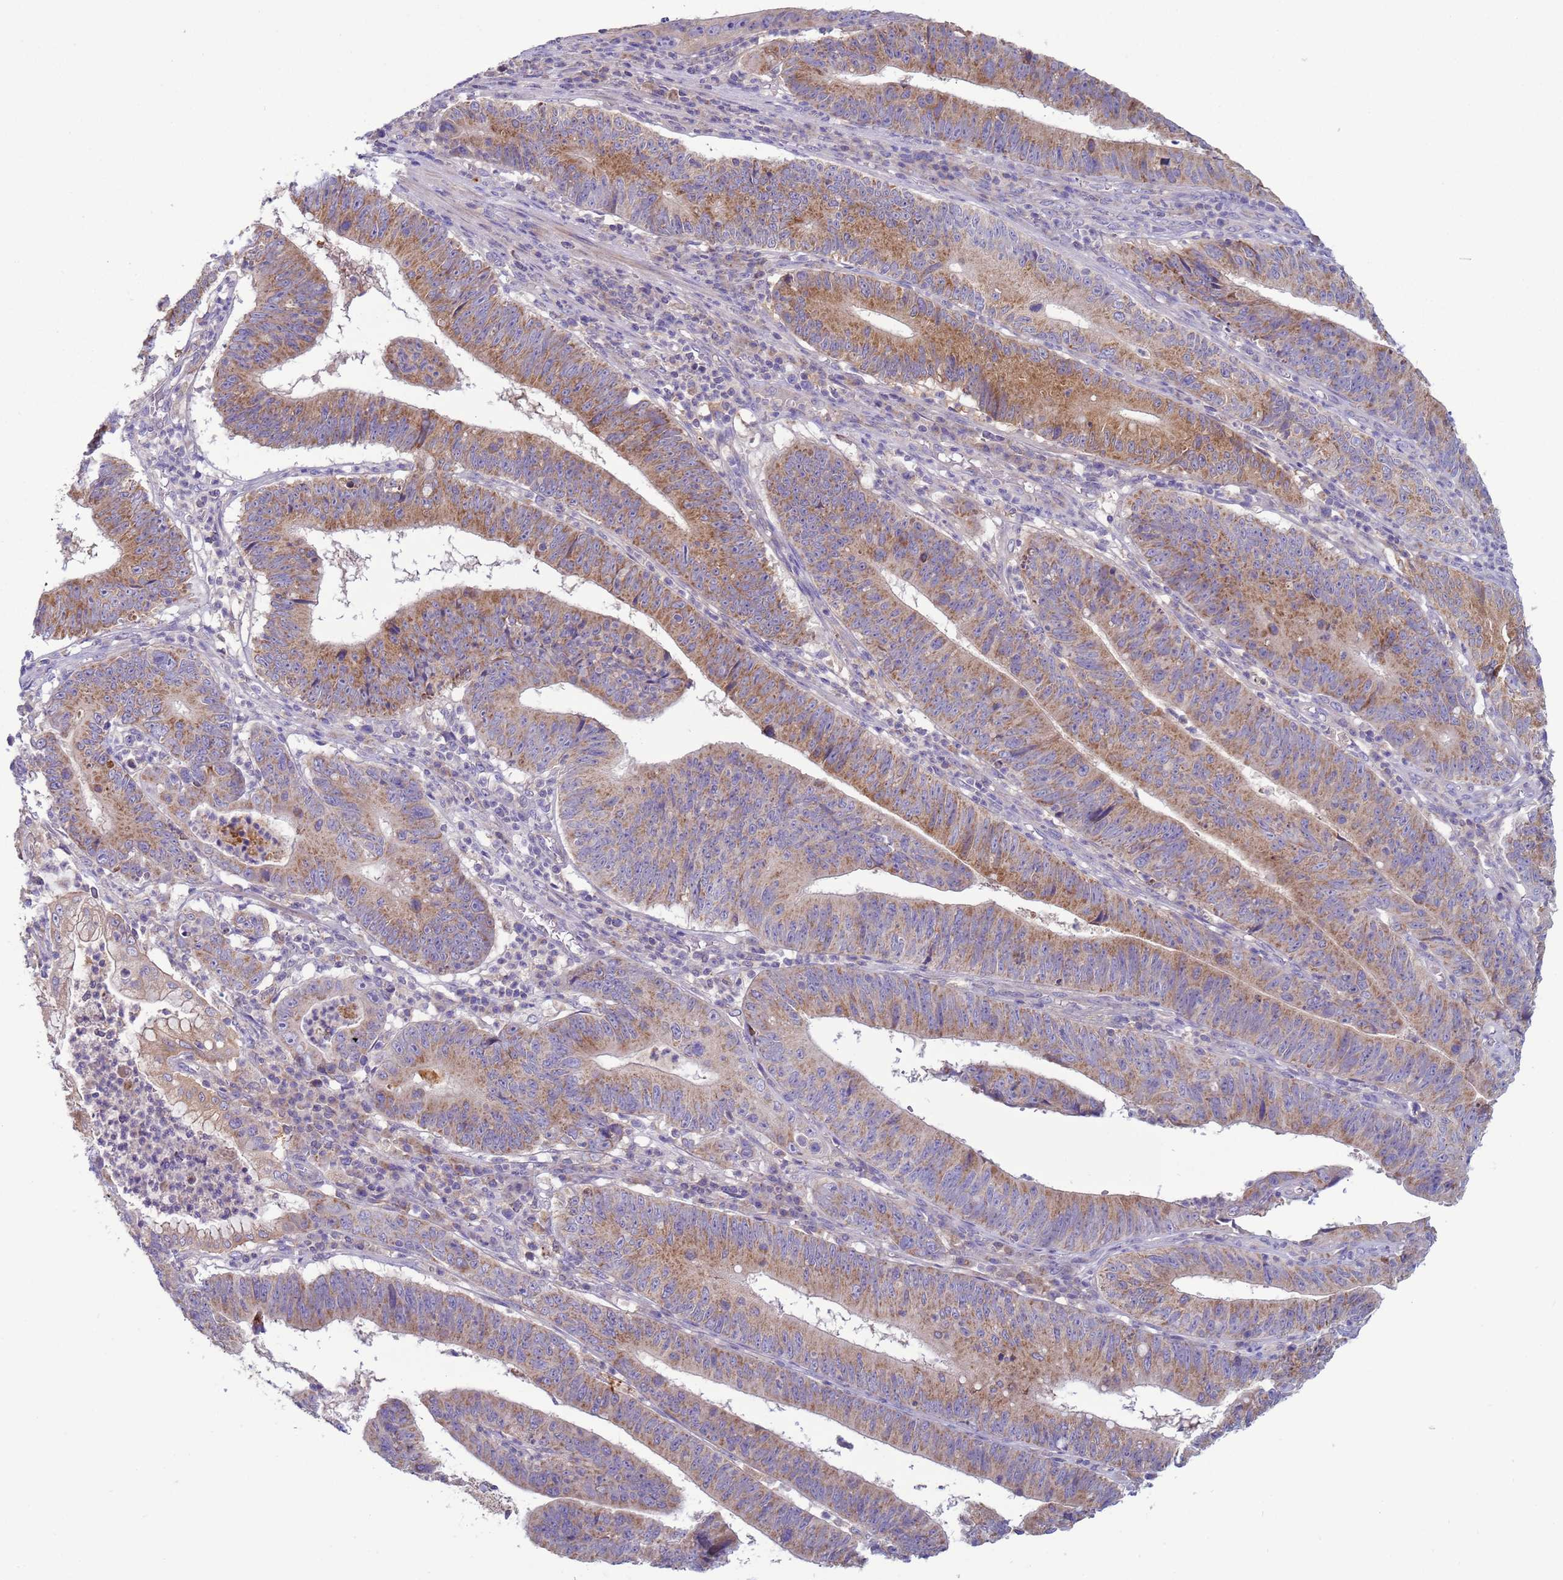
{"staining": {"intensity": "moderate", "quantity": ">75%", "location": "cytoplasmic/membranous"}, "tissue": "stomach cancer", "cell_type": "Tumor cells", "image_type": "cancer", "snomed": [{"axis": "morphology", "description": "Adenocarcinoma, NOS"}, {"axis": "topography", "description": "Stomach"}], "caption": "An image of human stomach cancer stained for a protein reveals moderate cytoplasmic/membranous brown staining in tumor cells. (brown staining indicates protein expression, while blue staining denotes nuclei).", "gene": "UQCRQ", "patient": {"sex": "male", "age": 59}}